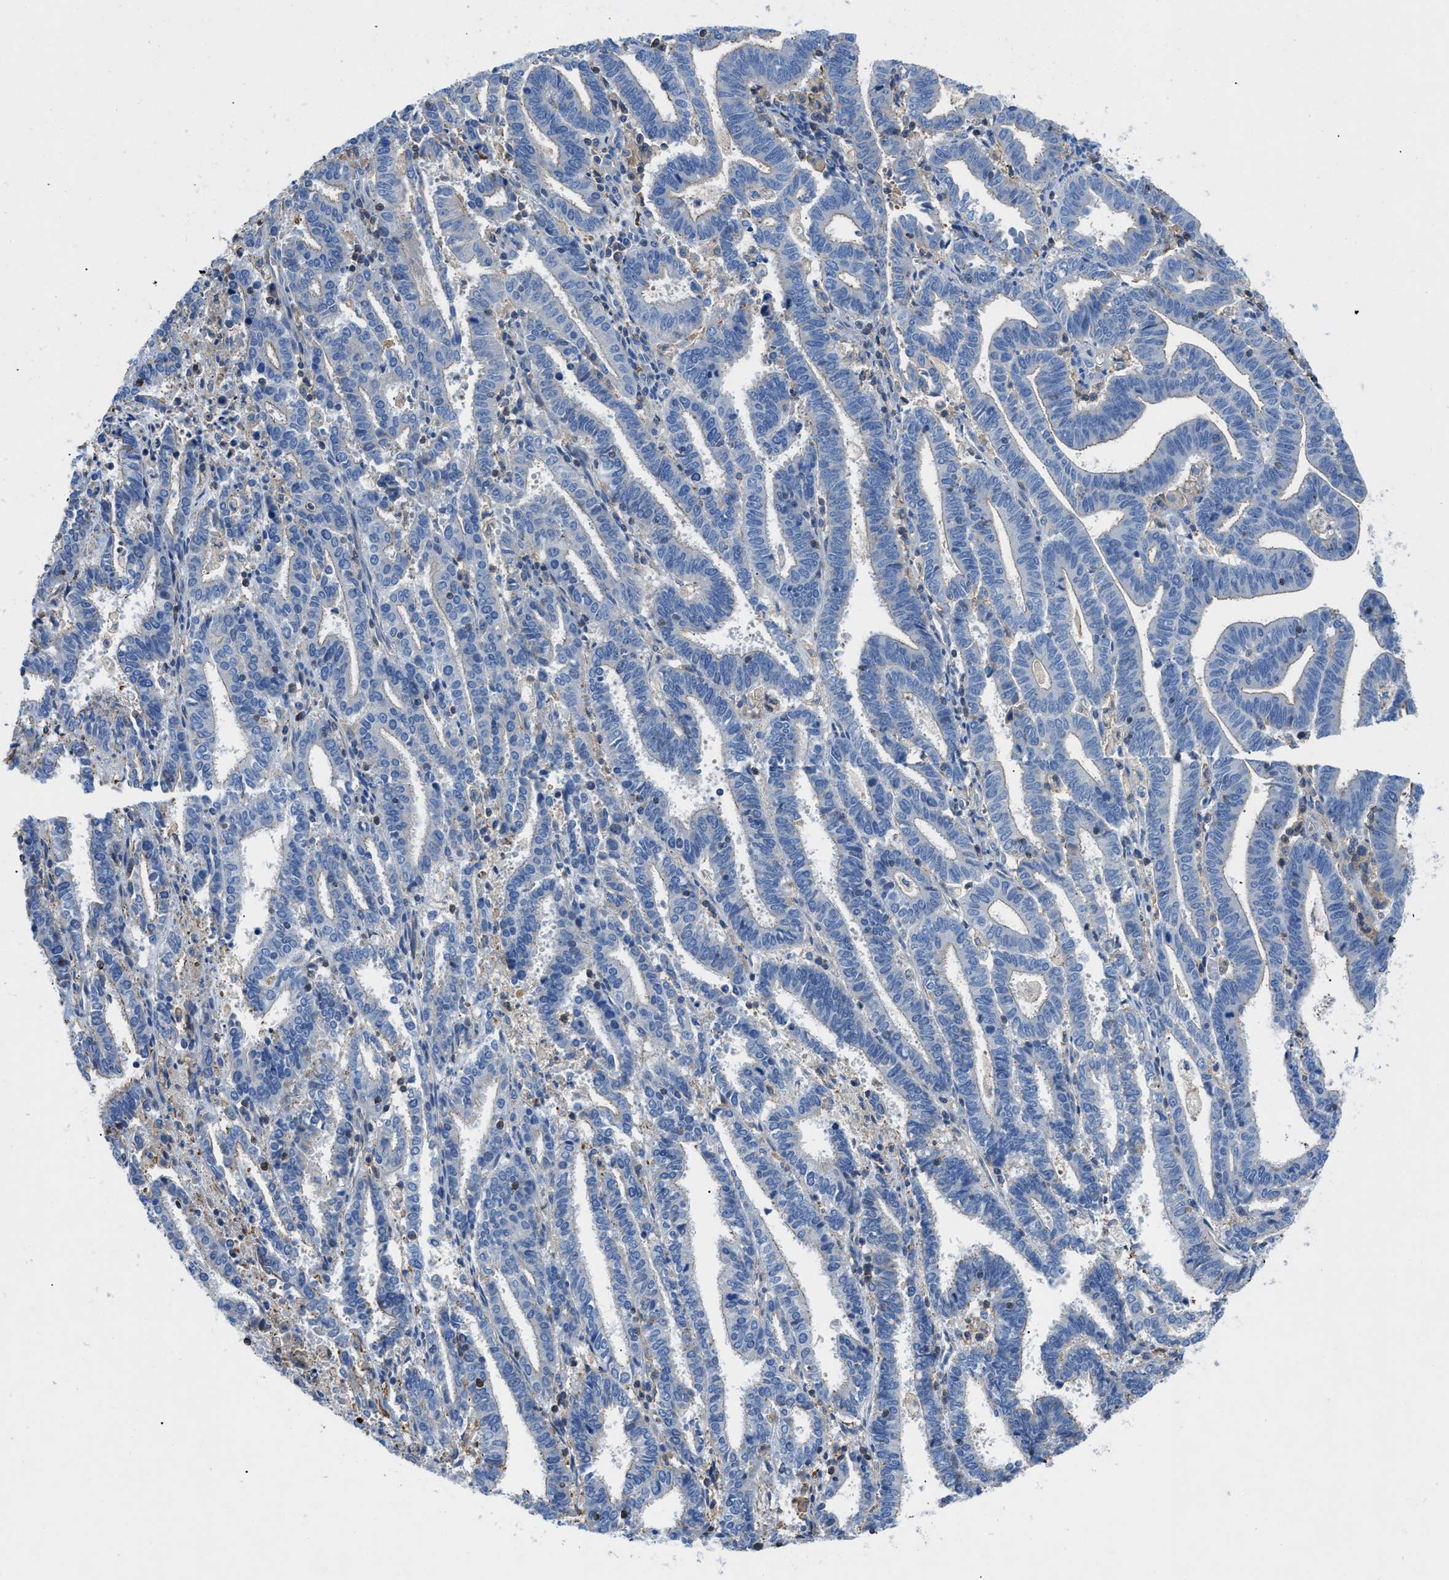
{"staining": {"intensity": "weak", "quantity": "<25%", "location": "cytoplasmic/membranous"}, "tissue": "endometrial cancer", "cell_type": "Tumor cells", "image_type": "cancer", "snomed": [{"axis": "morphology", "description": "Adenocarcinoma, NOS"}, {"axis": "topography", "description": "Uterus"}], "caption": "The histopathology image reveals no significant positivity in tumor cells of endometrial cancer.", "gene": "ATP6V0D1", "patient": {"sex": "female", "age": 83}}